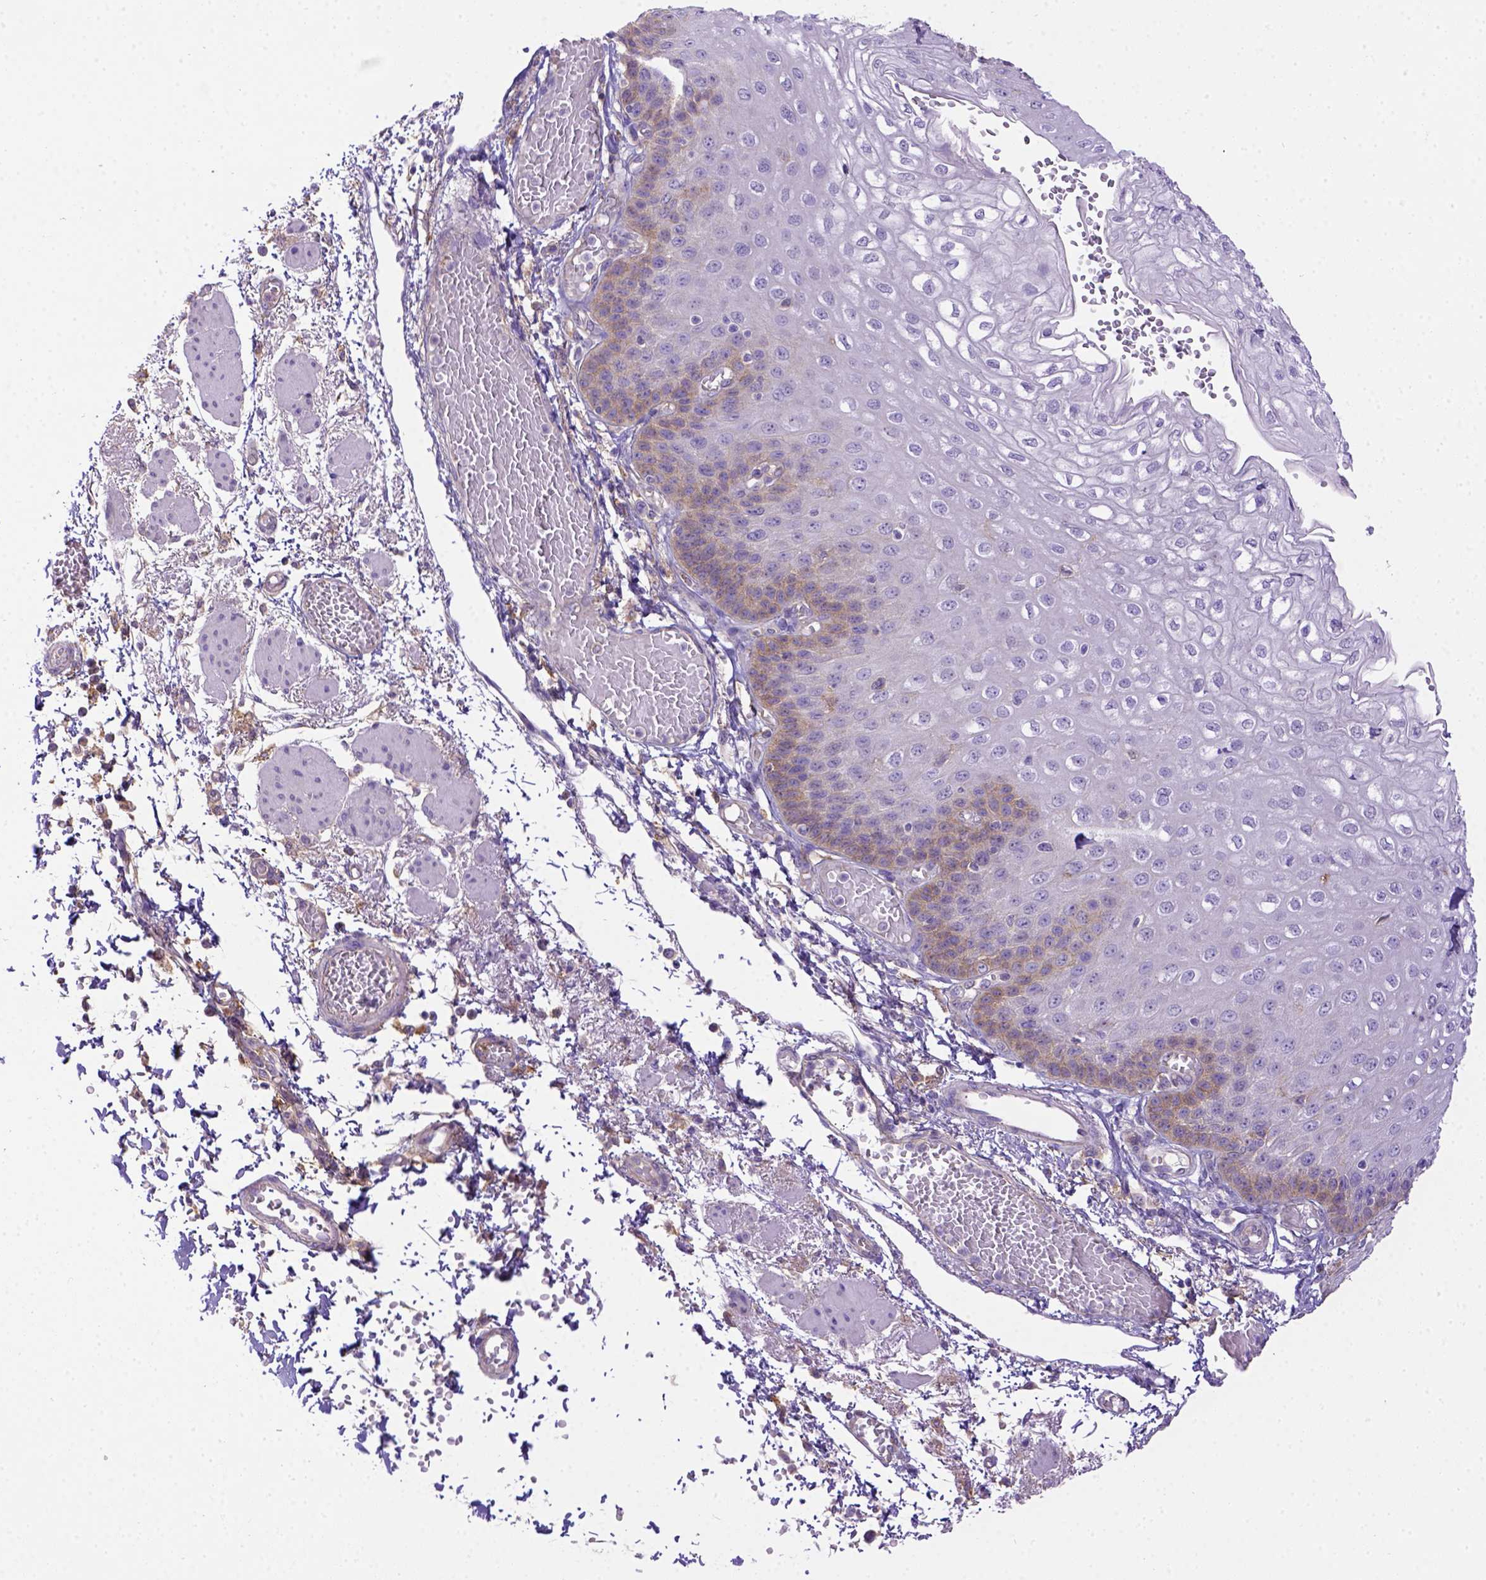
{"staining": {"intensity": "weak", "quantity": "<25%", "location": "cytoplasmic/membranous"}, "tissue": "esophagus", "cell_type": "Squamous epithelial cells", "image_type": "normal", "snomed": [{"axis": "morphology", "description": "Normal tissue, NOS"}, {"axis": "morphology", "description": "Adenocarcinoma, NOS"}, {"axis": "topography", "description": "Esophagus"}], "caption": "Protein analysis of unremarkable esophagus demonstrates no significant positivity in squamous epithelial cells. (Stains: DAB (3,3'-diaminobenzidine) immunohistochemistry with hematoxylin counter stain, Microscopy: brightfield microscopy at high magnification).", "gene": "CD40", "patient": {"sex": "male", "age": 81}}